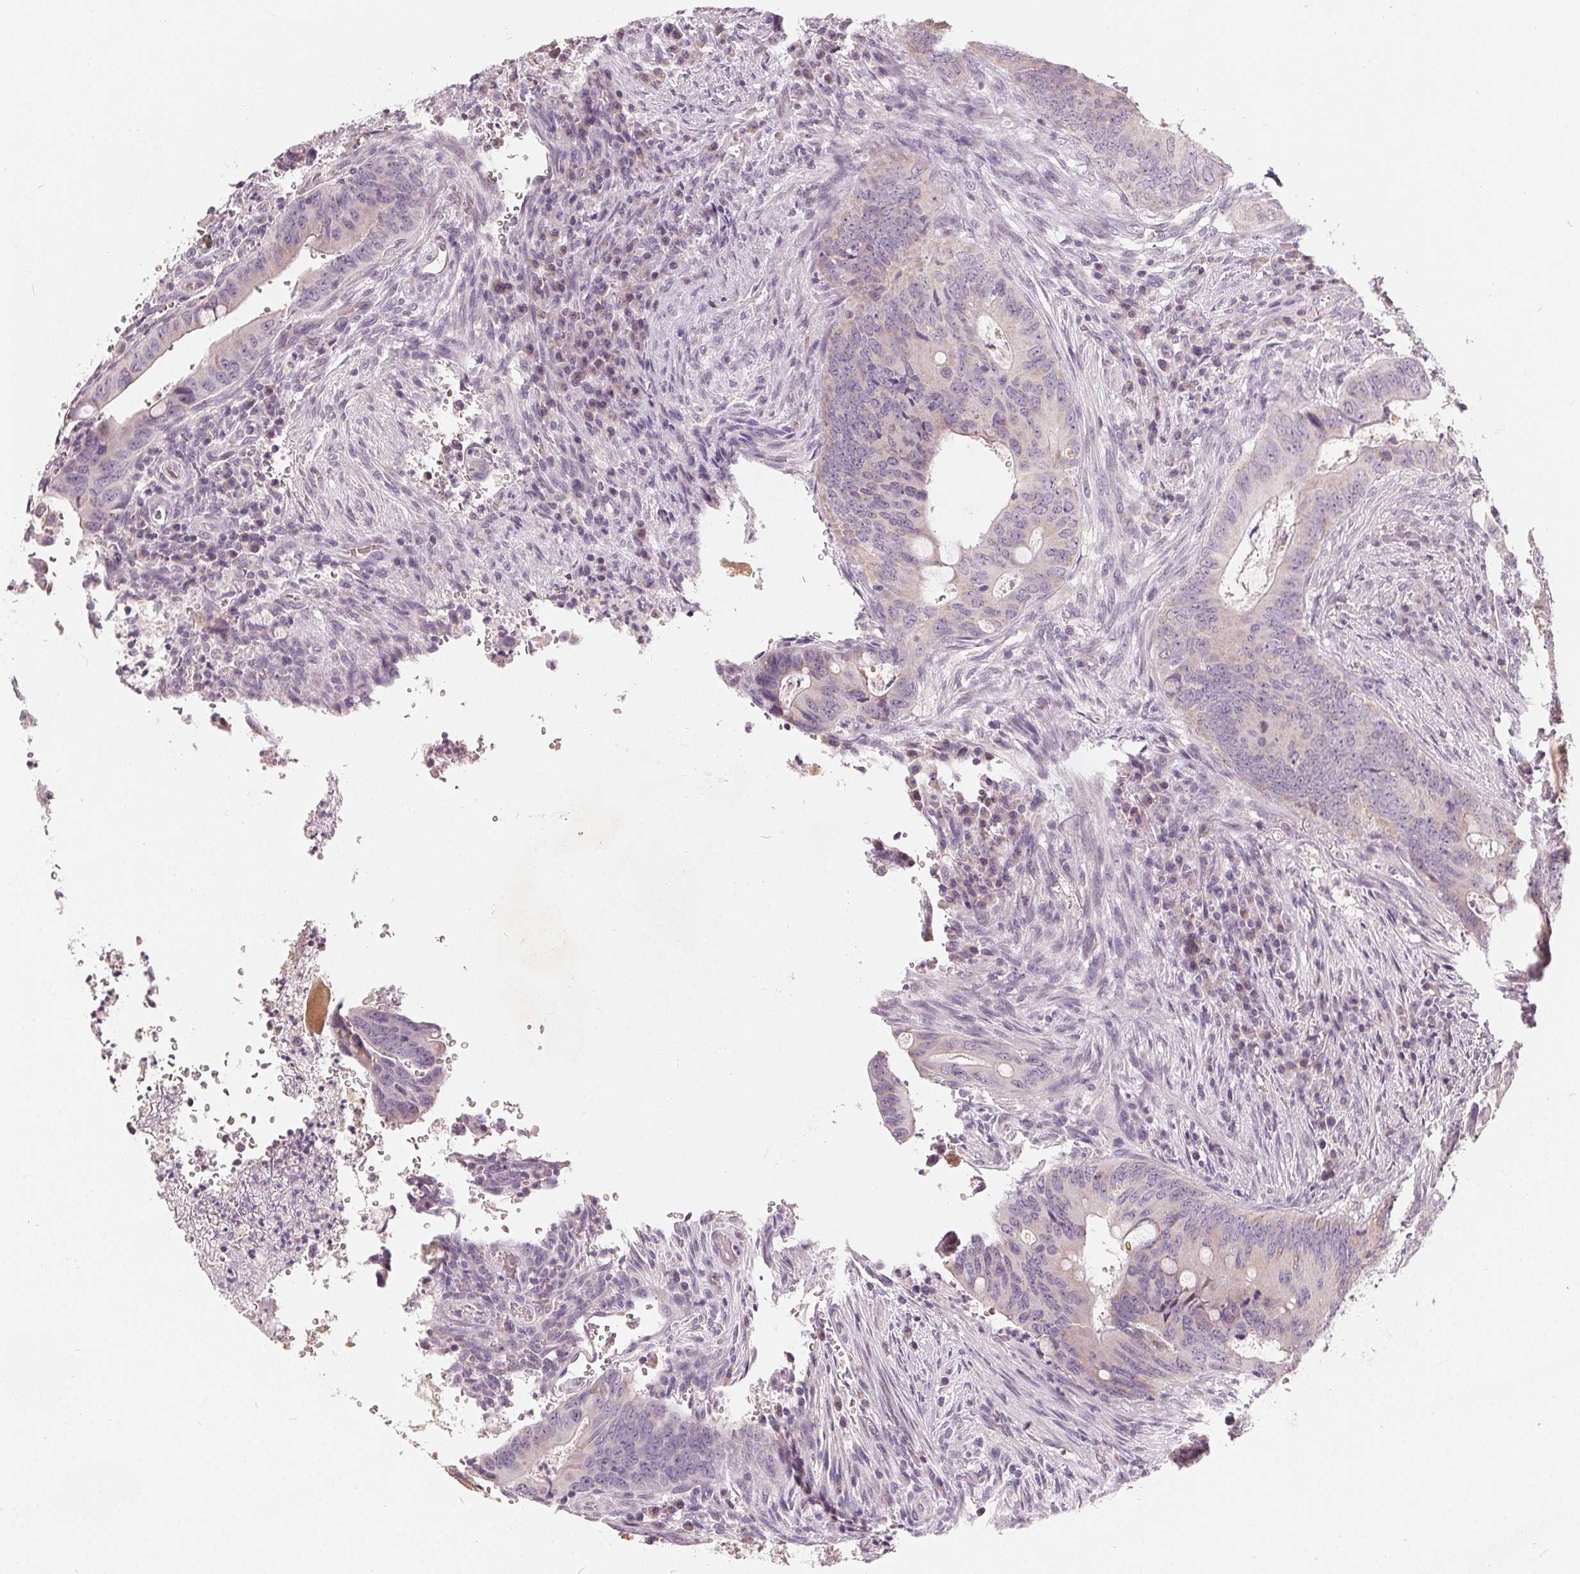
{"staining": {"intensity": "negative", "quantity": "none", "location": "none"}, "tissue": "colorectal cancer", "cell_type": "Tumor cells", "image_type": "cancer", "snomed": [{"axis": "morphology", "description": "Adenocarcinoma, NOS"}, {"axis": "topography", "description": "Colon"}], "caption": "The micrograph displays no significant positivity in tumor cells of colorectal cancer. (DAB (3,3'-diaminobenzidine) IHC with hematoxylin counter stain).", "gene": "TRIM60", "patient": {"sex": "female", "age": 74}}